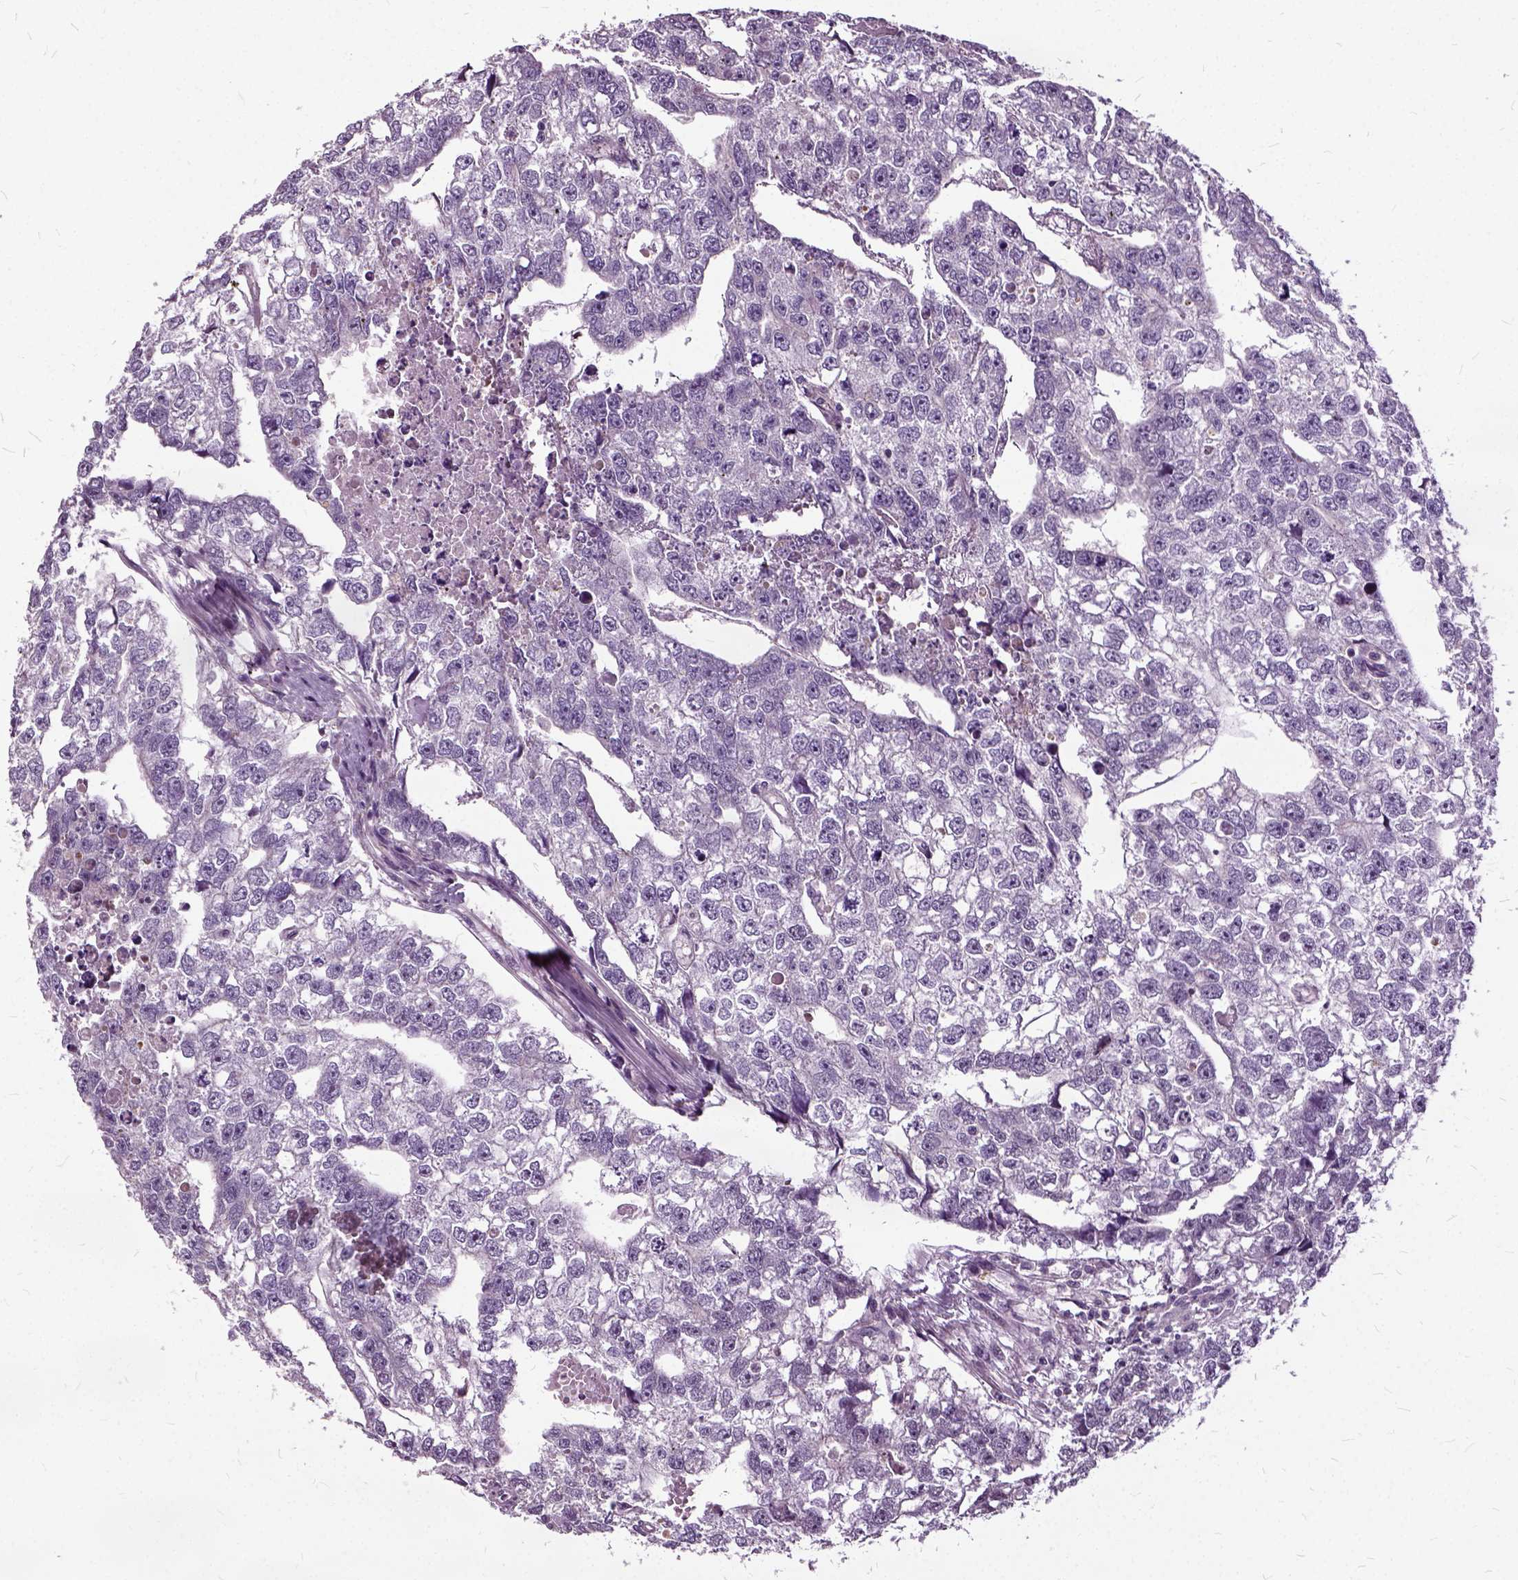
{"staining": {"intensity": "negative", "quantity": "none", "location": "none"}, "tissue": "testis cancer", "cell_type": "Tumor cells", "image_type": "cancer", "snomed": [{"axis": "morphology", "description": "Carcinoma, Embryonal, NOS"}, {"axis": "morphology", "description": "Teratoma, malignant, NOS"}, {"axis": "topography", "description": "Testis"}], "caption": "IHC of testis cancer shows no positivity in tumor cells.", "gene": "ILRUN", "patient": {"sex": "male", "age": 44}}